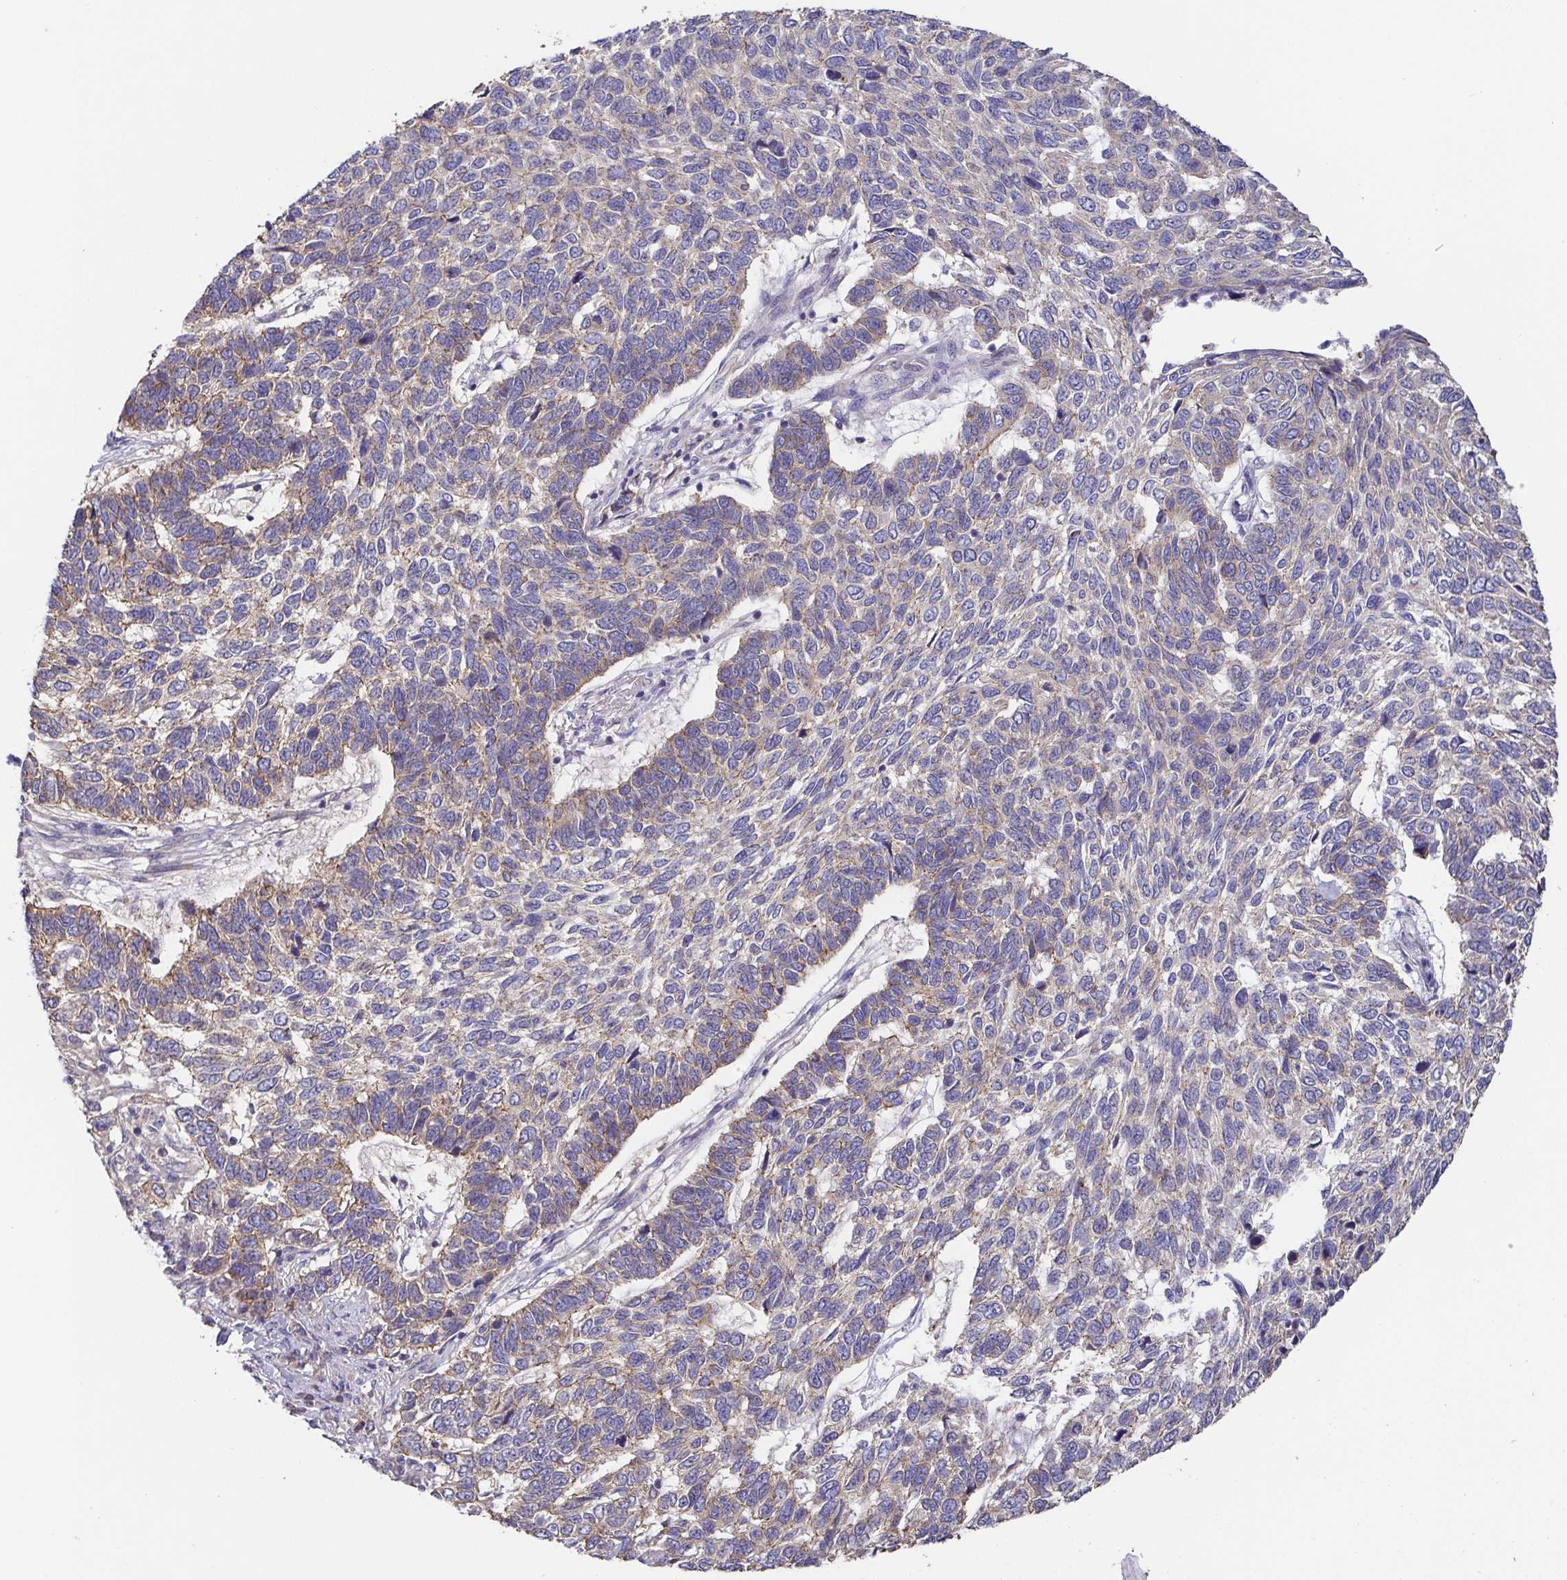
{"staining": {"intensity": "weak", "quantity": "25%-75%", "location": "cytoplasmic/membranous"}, "tissue": "skin cancer", "cell_type": "Tumor cells", "image_type": "cancer", "snomed": [{"axis": "morphology", "description": "Basal cell carcinoma"}, {"axis": "topography", "description": "Skin"}], "caption": "Protein analysis of skin cancer (basal cell carcinoma) tissue exhibits weak cytoplasmic/membranous expression in about 25%-75% of tumor cells.", "gene": "EIF3D", "patient": {"sex": "female", "age": 65}}